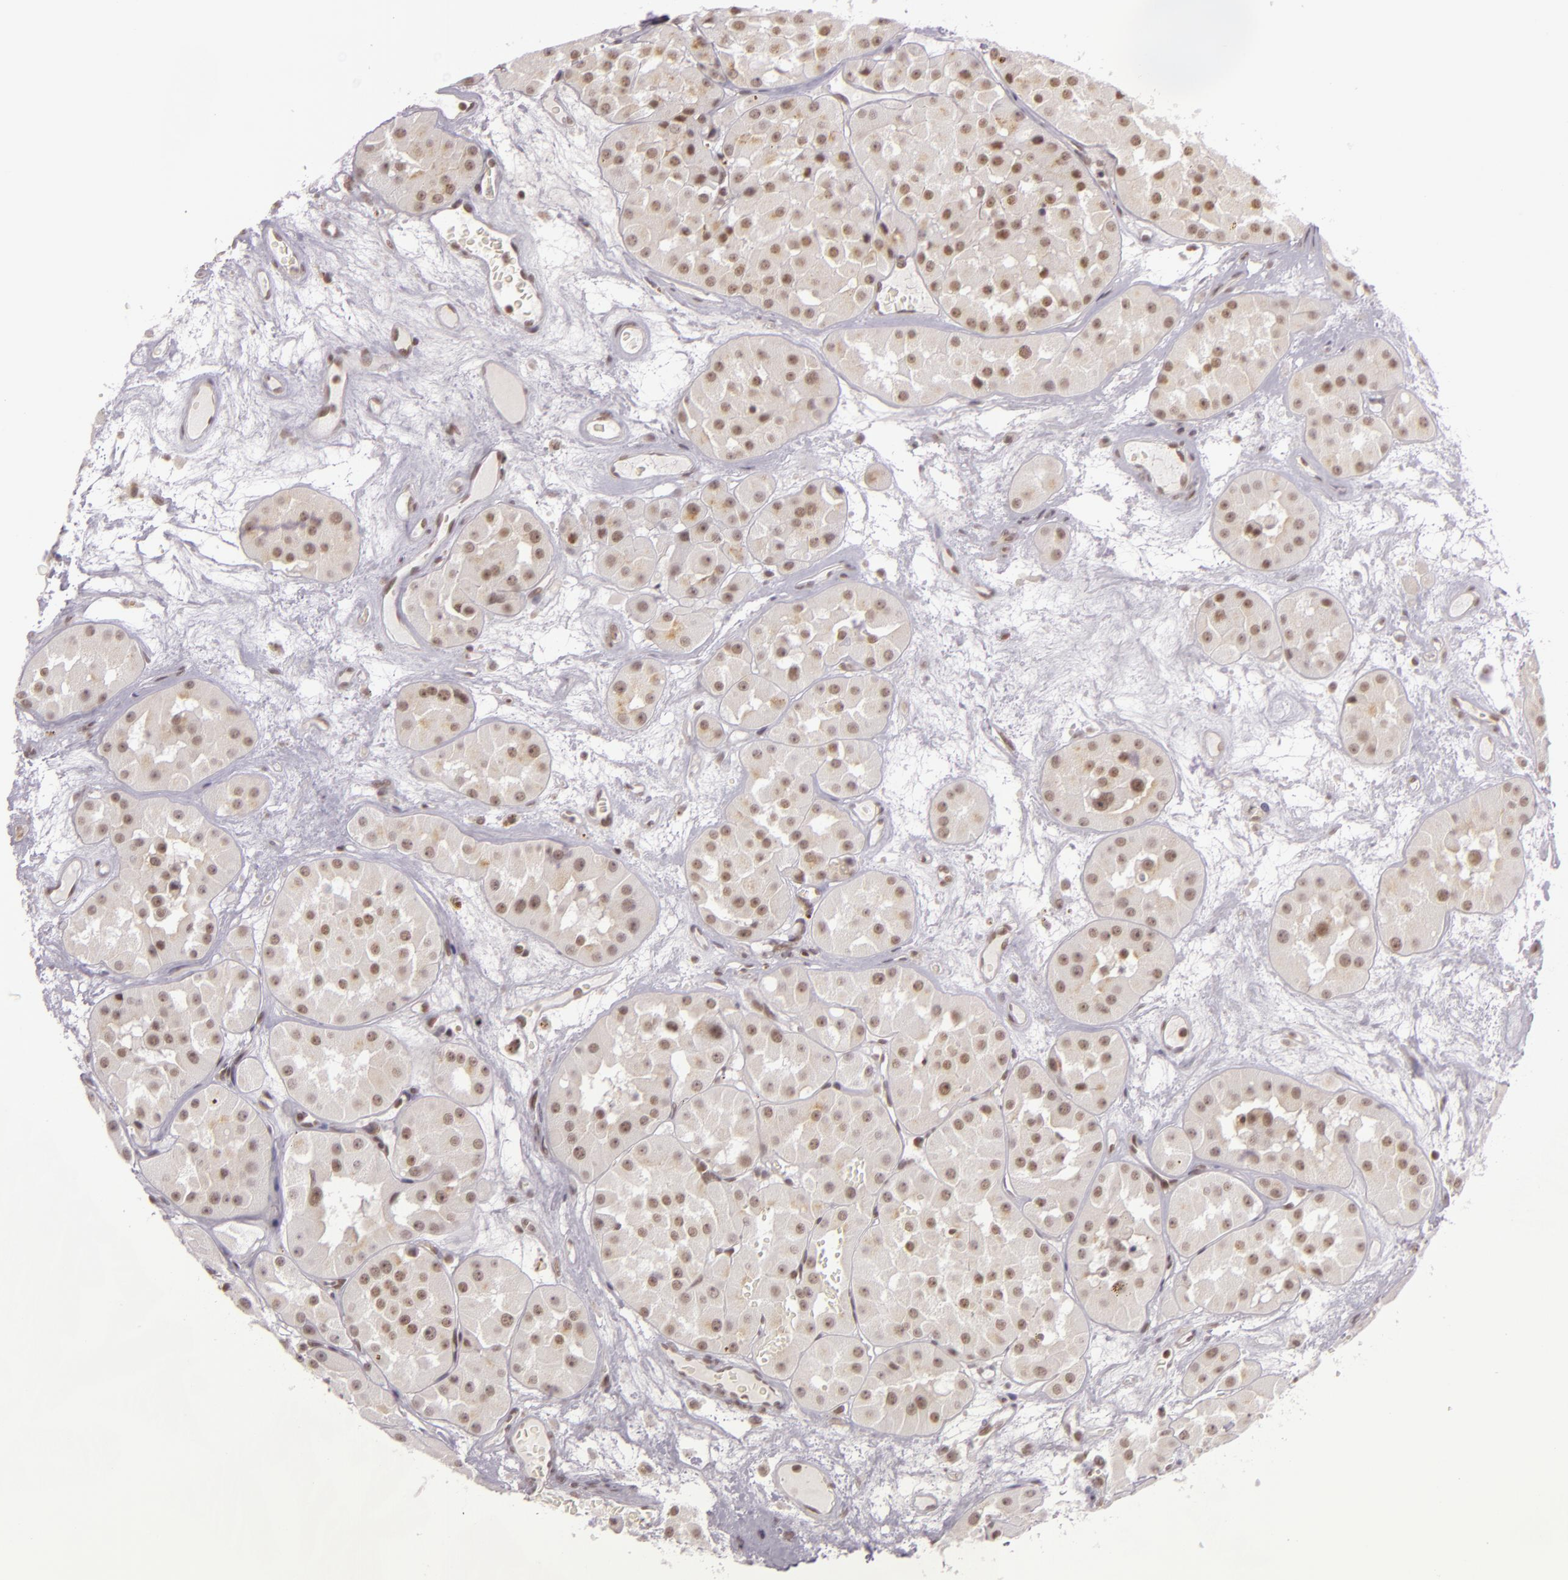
{"staining": {"intensity": "weak", "quantity": ">75%", "location": "cytoplasmic/membranous,nuclear"}, "tissue": "renal cancer", "cell_type": "Tumor cells", "image_type": "cancer", "snomed": [{"axis": "morphology", "description": "Adenocarcinoma, uncertain malignant potential"}, {"axis": "topography", "description": "Kidney"}], "caption": "Renal cancer (adenocarcinoma,  uncertain malignant potential) stained for a protein demonstrates weak cytoplasmic/membranous and nuclear positivity in tumor cells. (DAB (3,3'-diaminobenzidine) IHC with brightfield microscopy, high magnification).", "gene": "ZFX", "patient": {"sex": "male", "age": 63}}